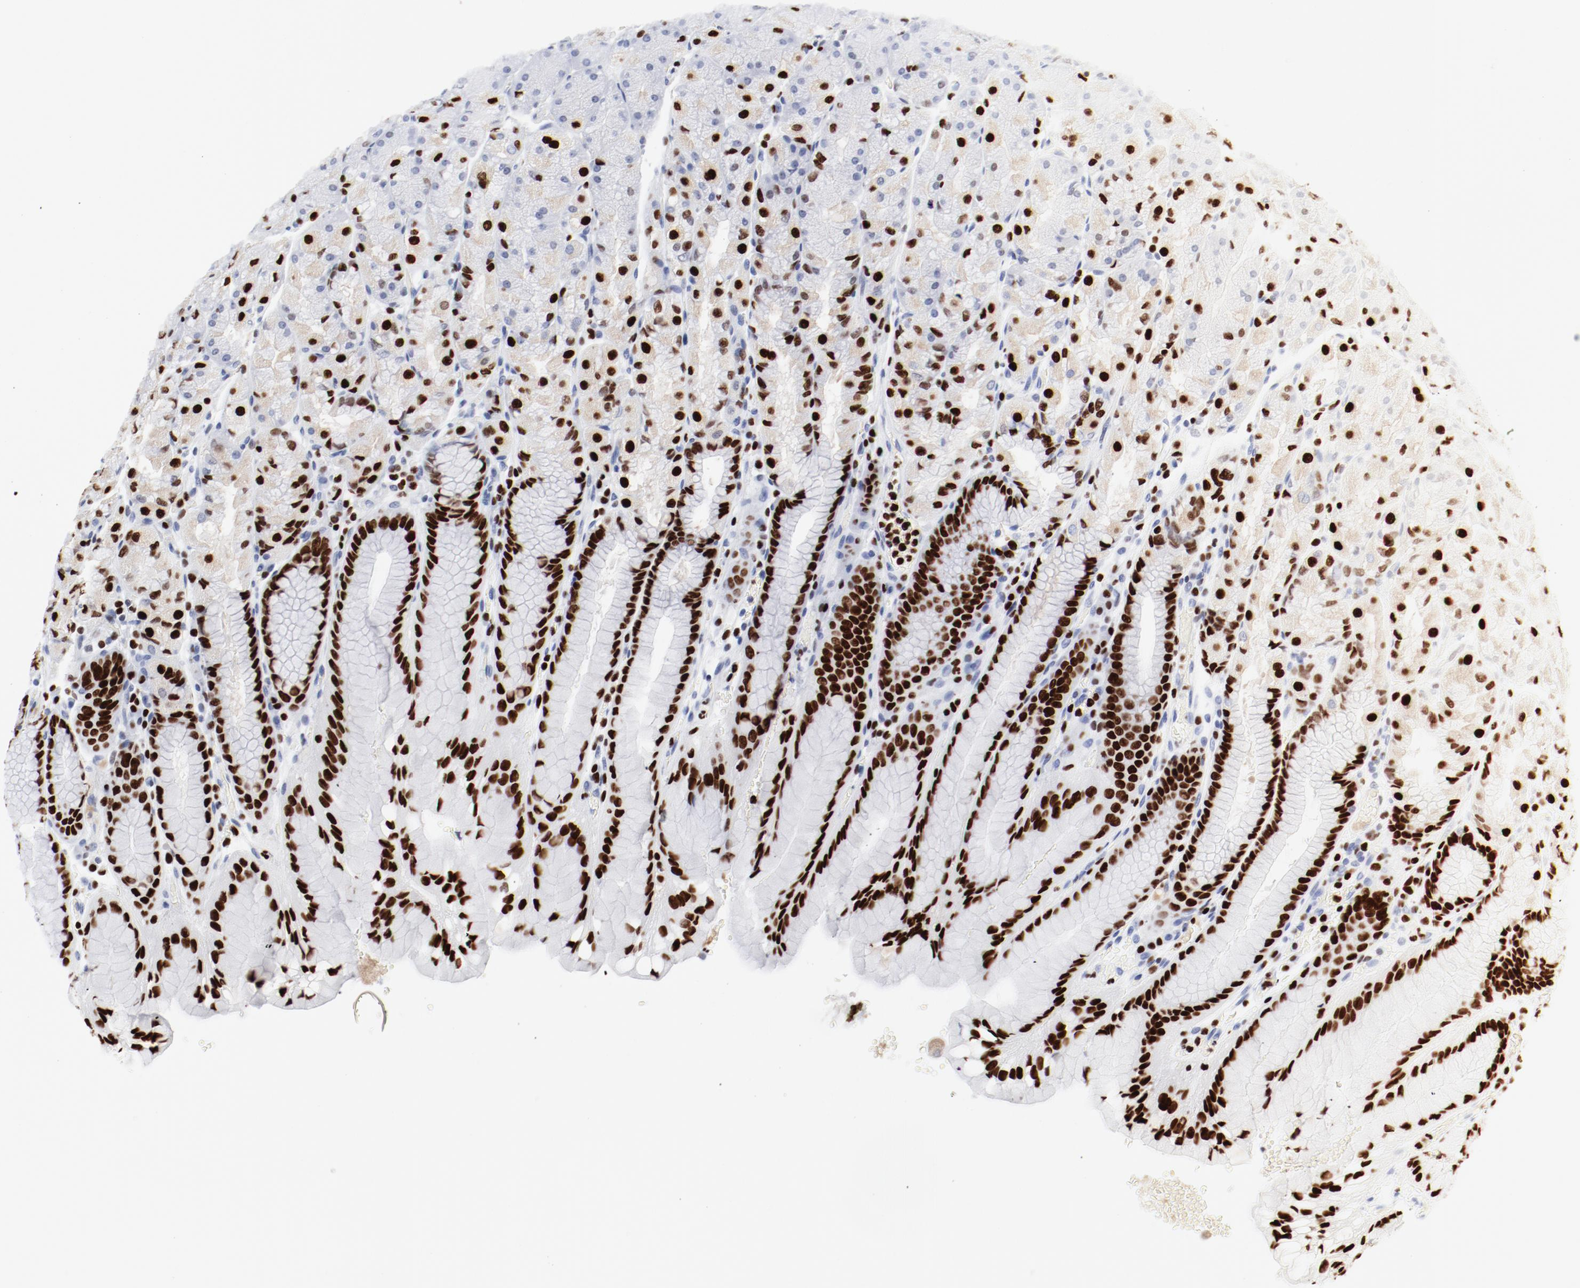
{"staining": {"intensity": "strong", "quantity": ">75%", "location": "nuclear"}, "tissue": "stomach", "cell_type": "Glandular cells", "image_type": "normal", "snomed": [{"axis": "morphology", "description": "Normal tissue, NOS"}, {"axis": "topography", "description": "Stomach, upper"}, {"axis": "topography", "description": "Stomach"}], "caption": "Immunohistochemical staining of normal stomach shows strong nuclear protein positivity in about >75% of glandular cells. (DAB IHC with brightfield microscopy, high magnification).", "gene": "SMARCC2", "patient": {"sex": "male", "age": 76}}